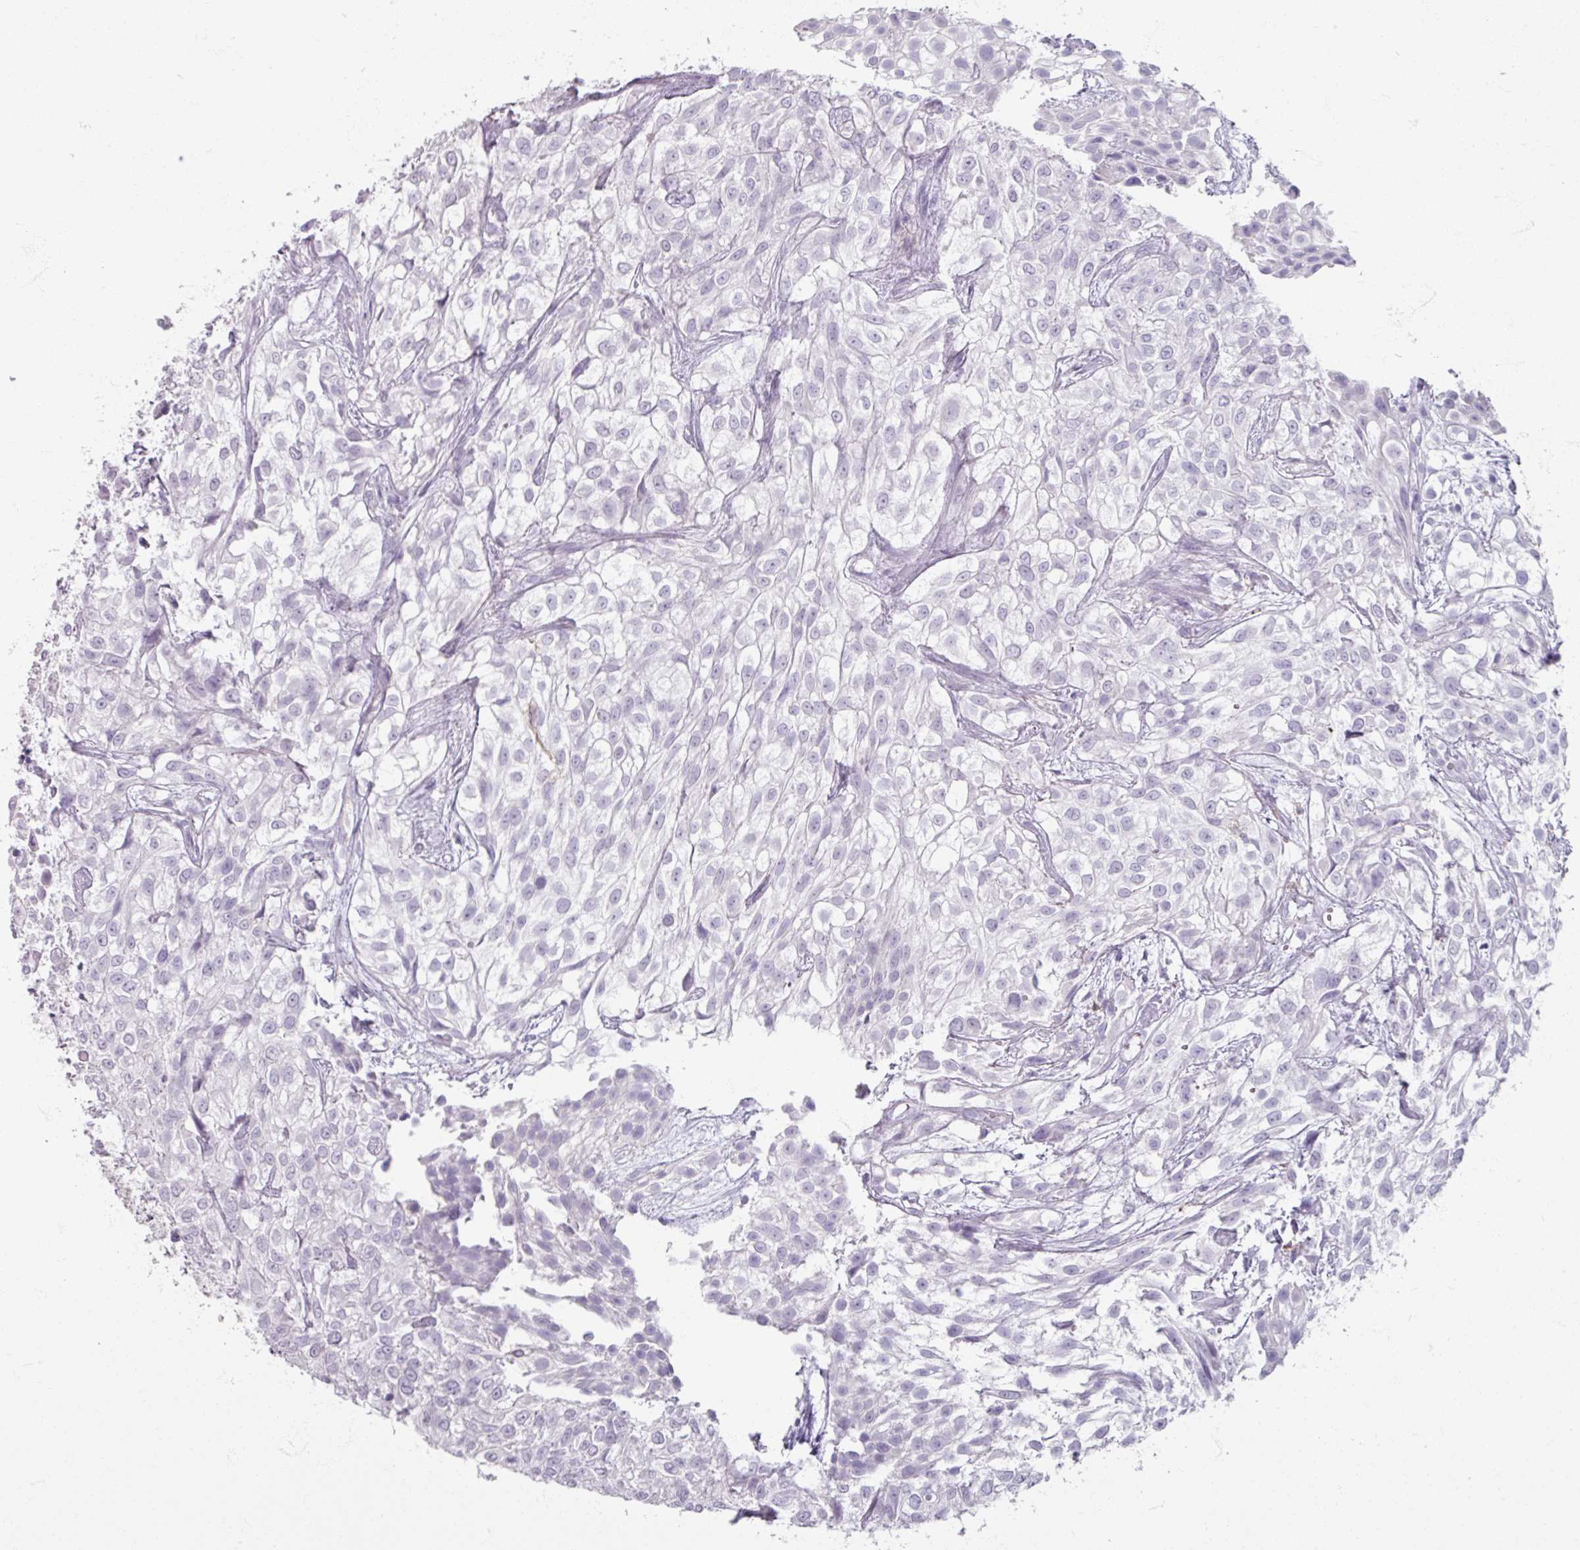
{"staining": {"intensity": "negative", "quantity": "none", "location": "none"}, "tissue": "urothelial cancer", "cell_type": "Tumor cells", "image_type": "cancer", "snomed": [{"axis": "morphology", "description": "Urothelial carcinoma, High grade"}, {"axis": "topography", "description": "Urinary bladder"}], "caption": "This photomicrograph is of high-grade urothelial carcinoma stained with IHC to label a protein in brown with the nuclei are counter-stained blue. There is no expression in tumor cells.", "gene": "PTPRC", "patient": {"sex": "male", "age": 56}}